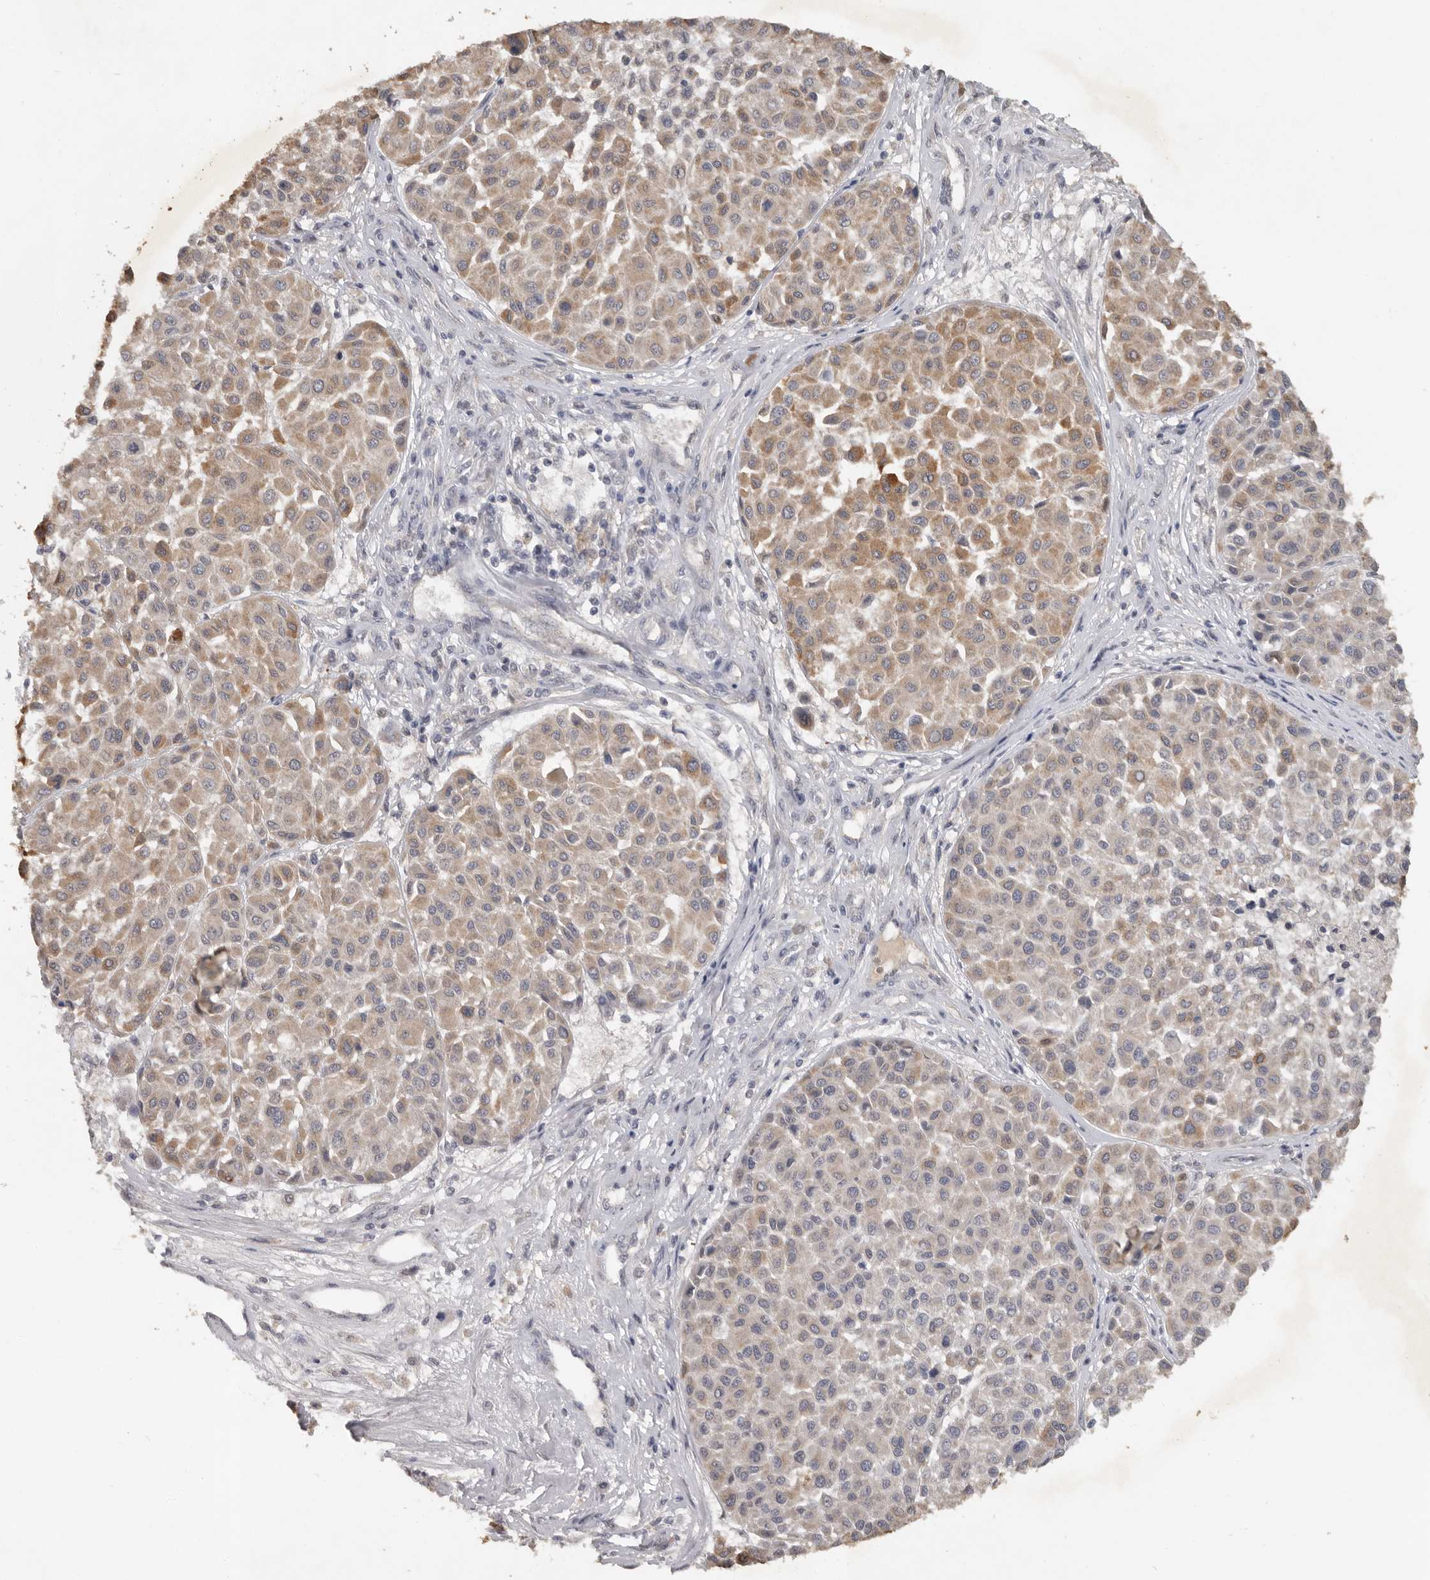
{"staining": {"intensity": "moderate", "quantity": "<25%", "location": "cytoplasmic/membranous"}, "tissue": "melanoma", "cell_type": "Tumor cells", "image_type": "cancer", "snomed": [{"axis": "morphology", "description": "Malignant melanoma, Metastatic site"}, {"axis": "topography", "description": "Soft tissue"}], "caption": "Protein analysis of melanoma tissue shows moderate cytoplasmic/membranous expression in approximately <25% of tumor cells. (IHC, brightfield microscopy, high magnification).", "gene": "MTF1", "patient": {"sex": "male", "age": 41}}